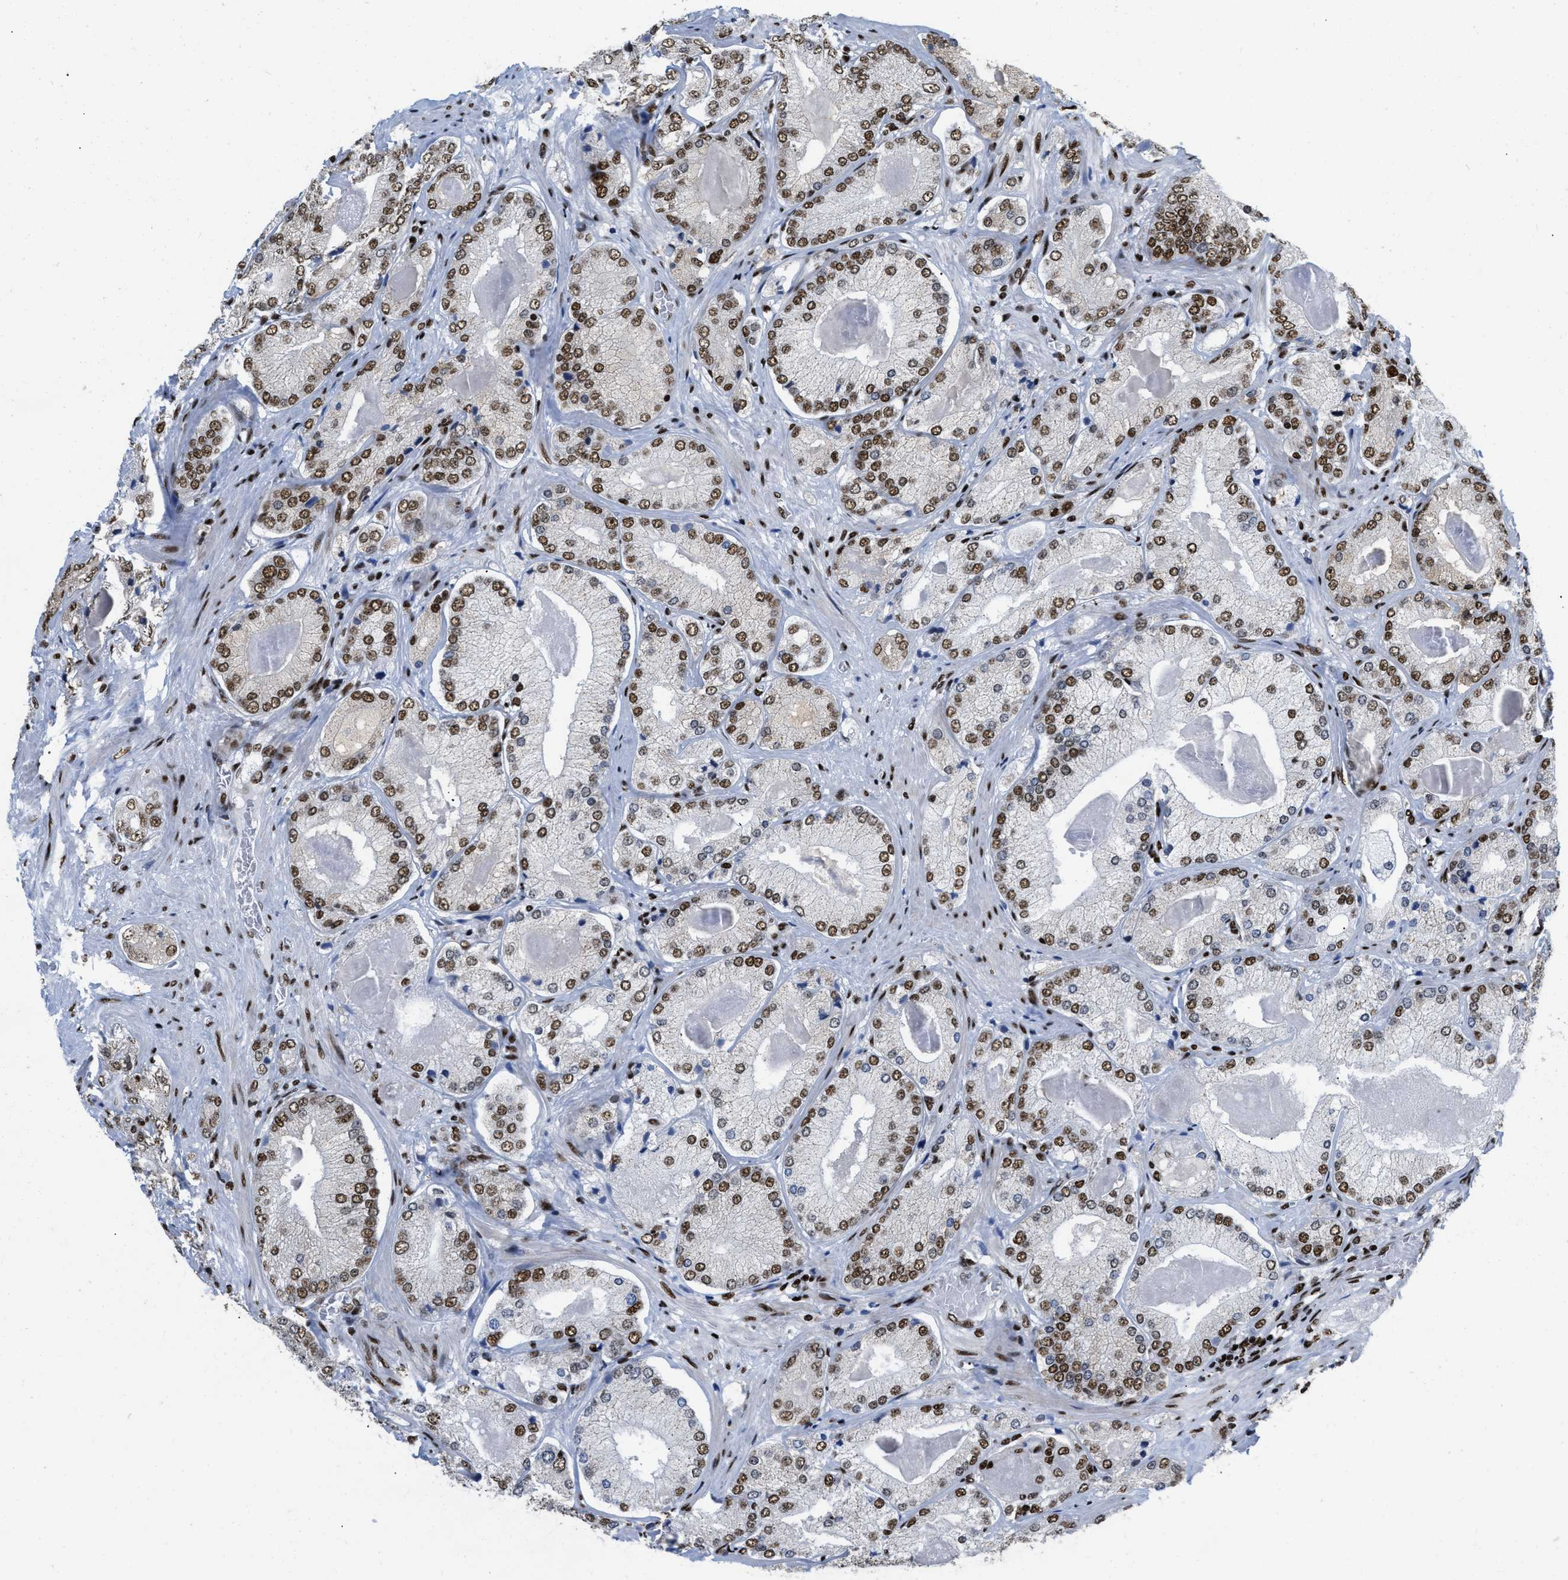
{"staining": {"intensity": "strong", "quantity": ">75%", "location": "nuclear"}, "tissue": "prostate cancer", "cell_type": "Tumor cells", "image_type": "cancer", "snomed": [{"axis": "morphology", "description": "Adenocarcinoma, Low grade"}, {"axis": "topography", "description": "Prostate"}], "caption": "Protein staining by immunohistochemistry exhibits strong nuclear positivity in approximately >75% of tumor cells in prostate low-grade adenocarcinoma.", "gene": "CREB1", "patient": {"sex": "male", "age": 65}}